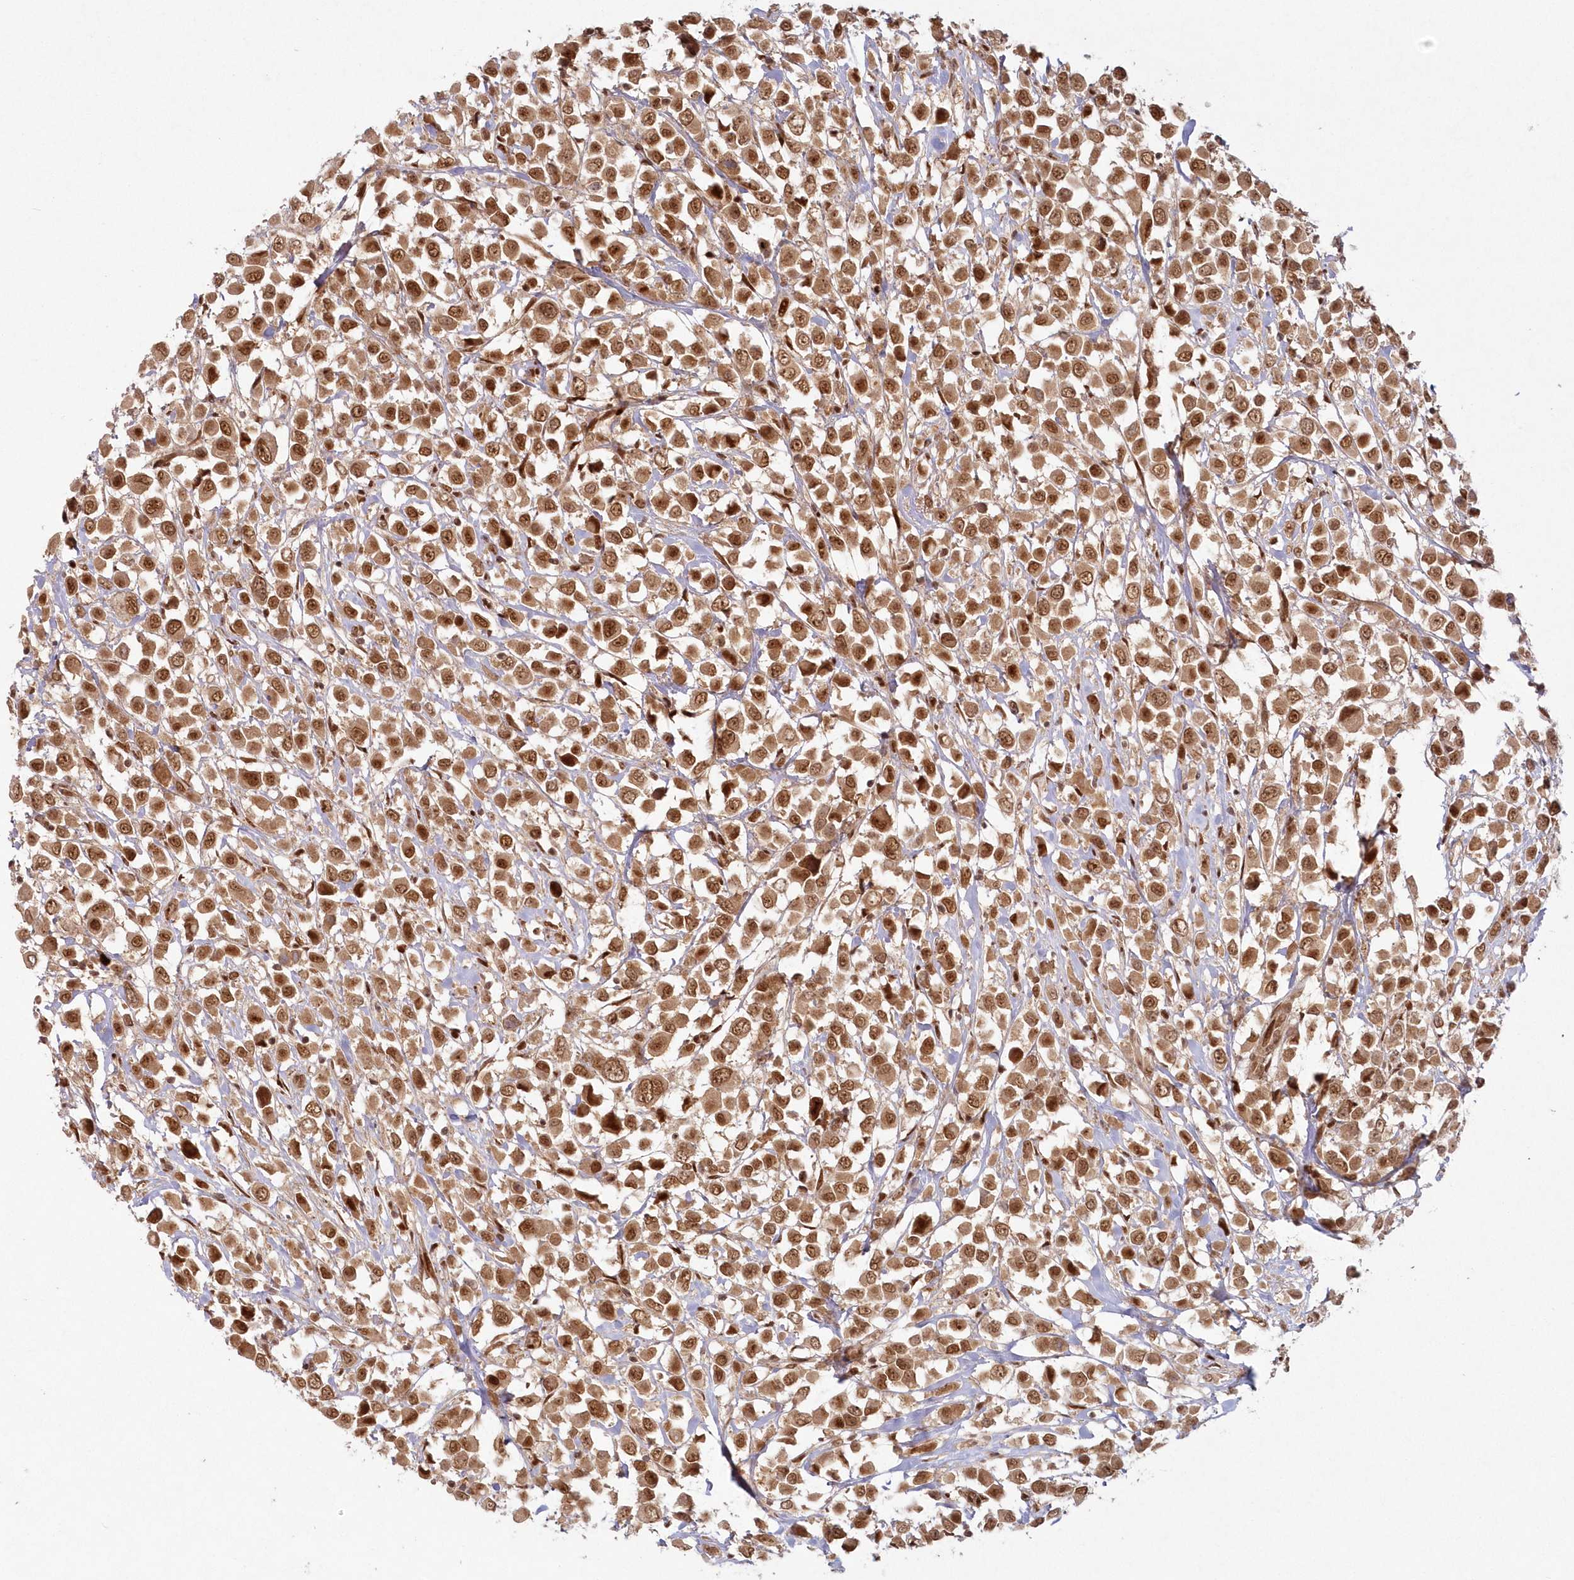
{"staining": {"intensity": "moderate", "quantity": ">75%", "location": "cytoplasmic/membranous,nuclear"}, "tissue": "breast cancer", "cell_type": "Tumor cells", "image_type": "cancer", "snomed": [{"axis": "morphology", "description": "Duct carcinoma"}, {"axis": "topography", "description": "Breast"}], "caption": "The image demonstrates staining of breast cancer (intraductal carcinoma), revealing moderate cytoplasmic/membranous and nuclear protein positivity (brown color) within tumor cells. (brown staining indicates protein expression, while blue staining denotes nuclei).", "gene": "TOGARAM2", "patient": {"sex": "female", "age": 61}}